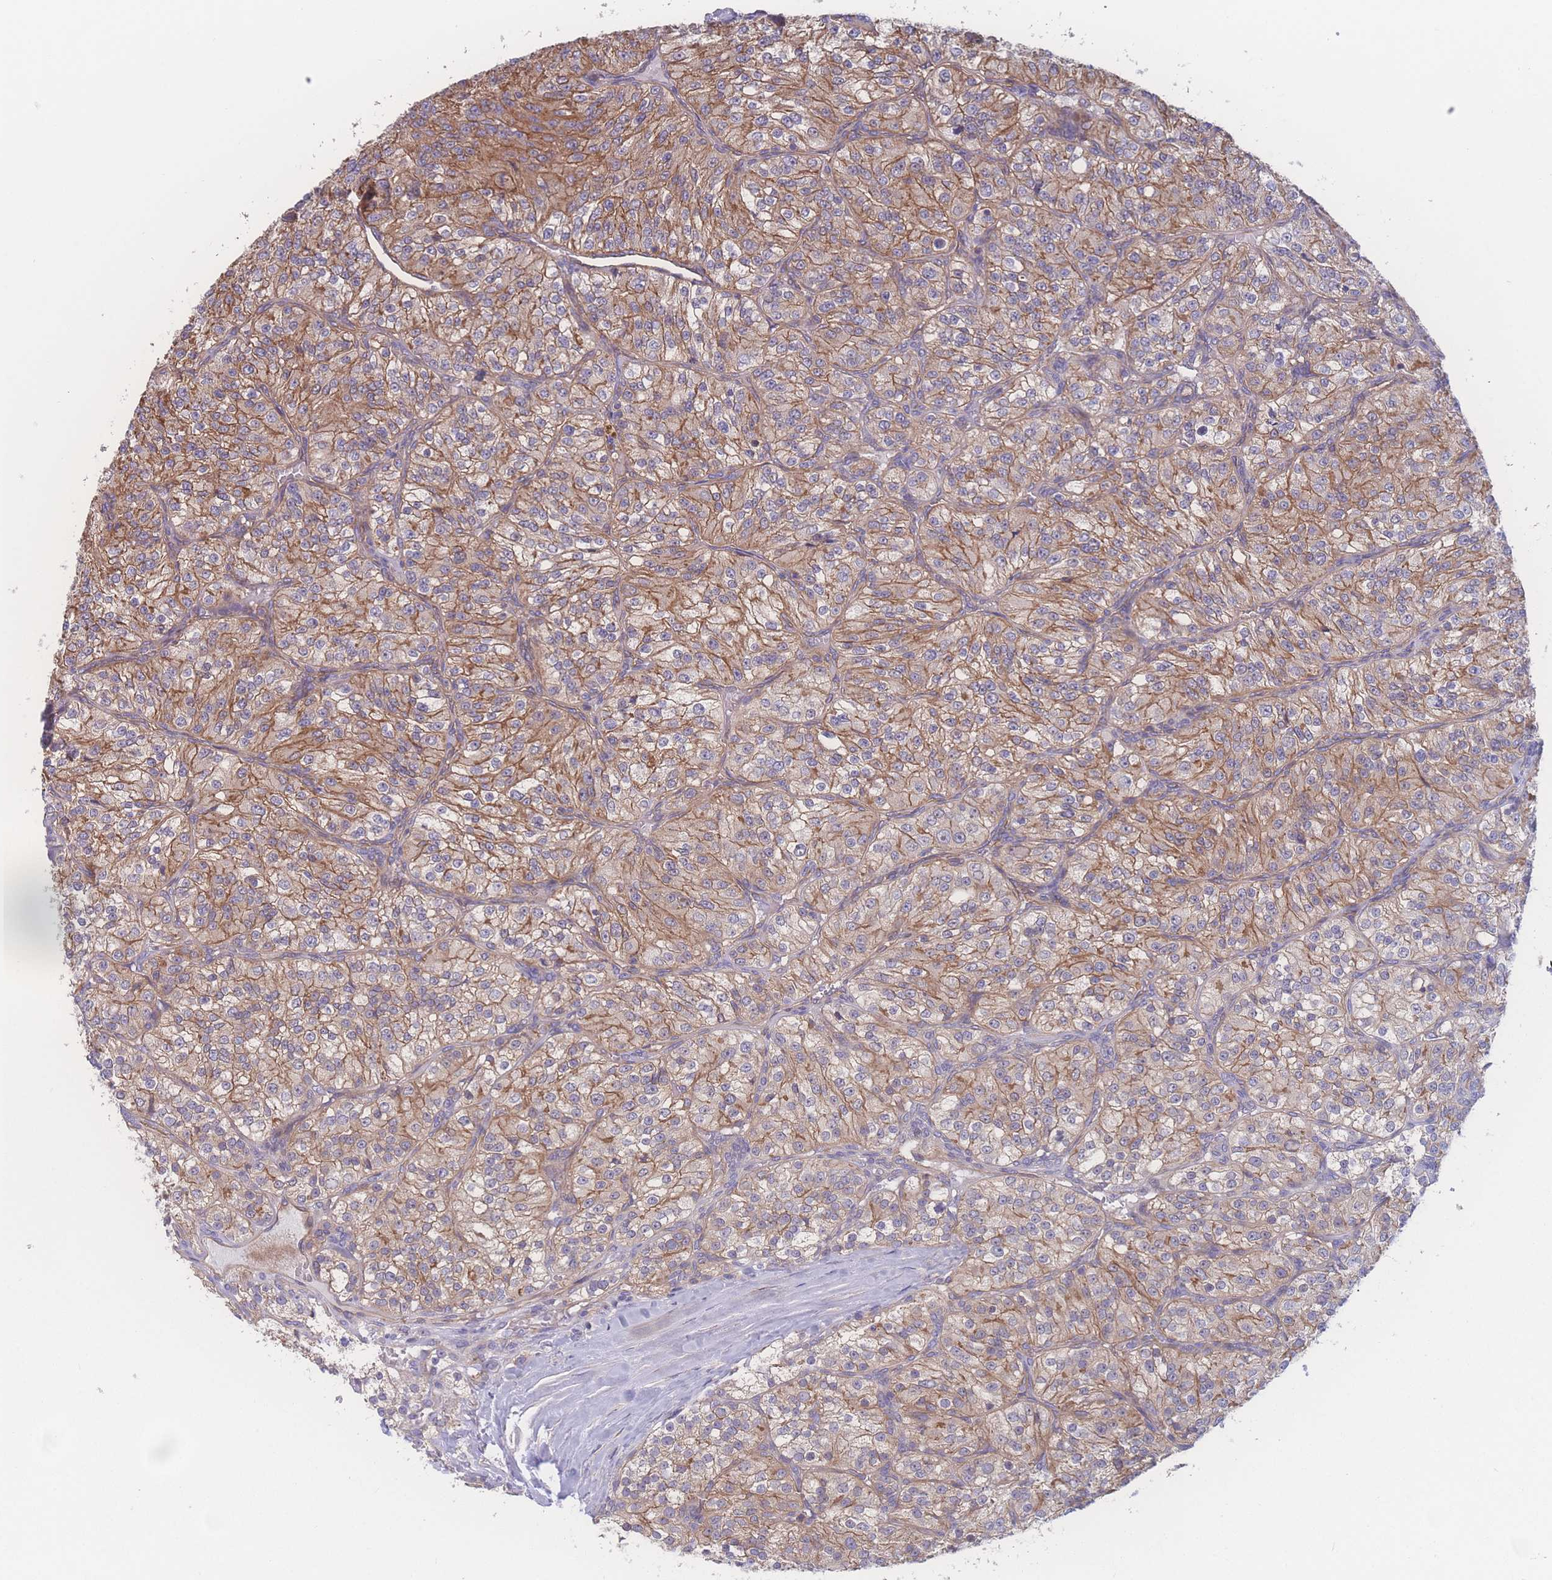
{"staining": {"intensity": "moderate", "quantity": ">75%", "location": "cytoplasmic/membranous"}, "tissue": "renal cancer", "cell_type": "Tumor cells", "image_type": "cancer", "snomed": [{"axis": "morphology", "description": "Adenocarcinoma, NOS"}, {"axis": "topography", "description": "Kidney"}], "caption": "Protein analysis of renal cancer (adenocarcinoma) tissue demonstrates moderate cytoplasmic/membranous positivity in about >75% of tumor cells. (DAB (3,3'-diaminobenzidine) IHC with brightfield microscopy, high magnification).", "gene": "CFAP97", "patient": {"sex": "female", "age": 63}}